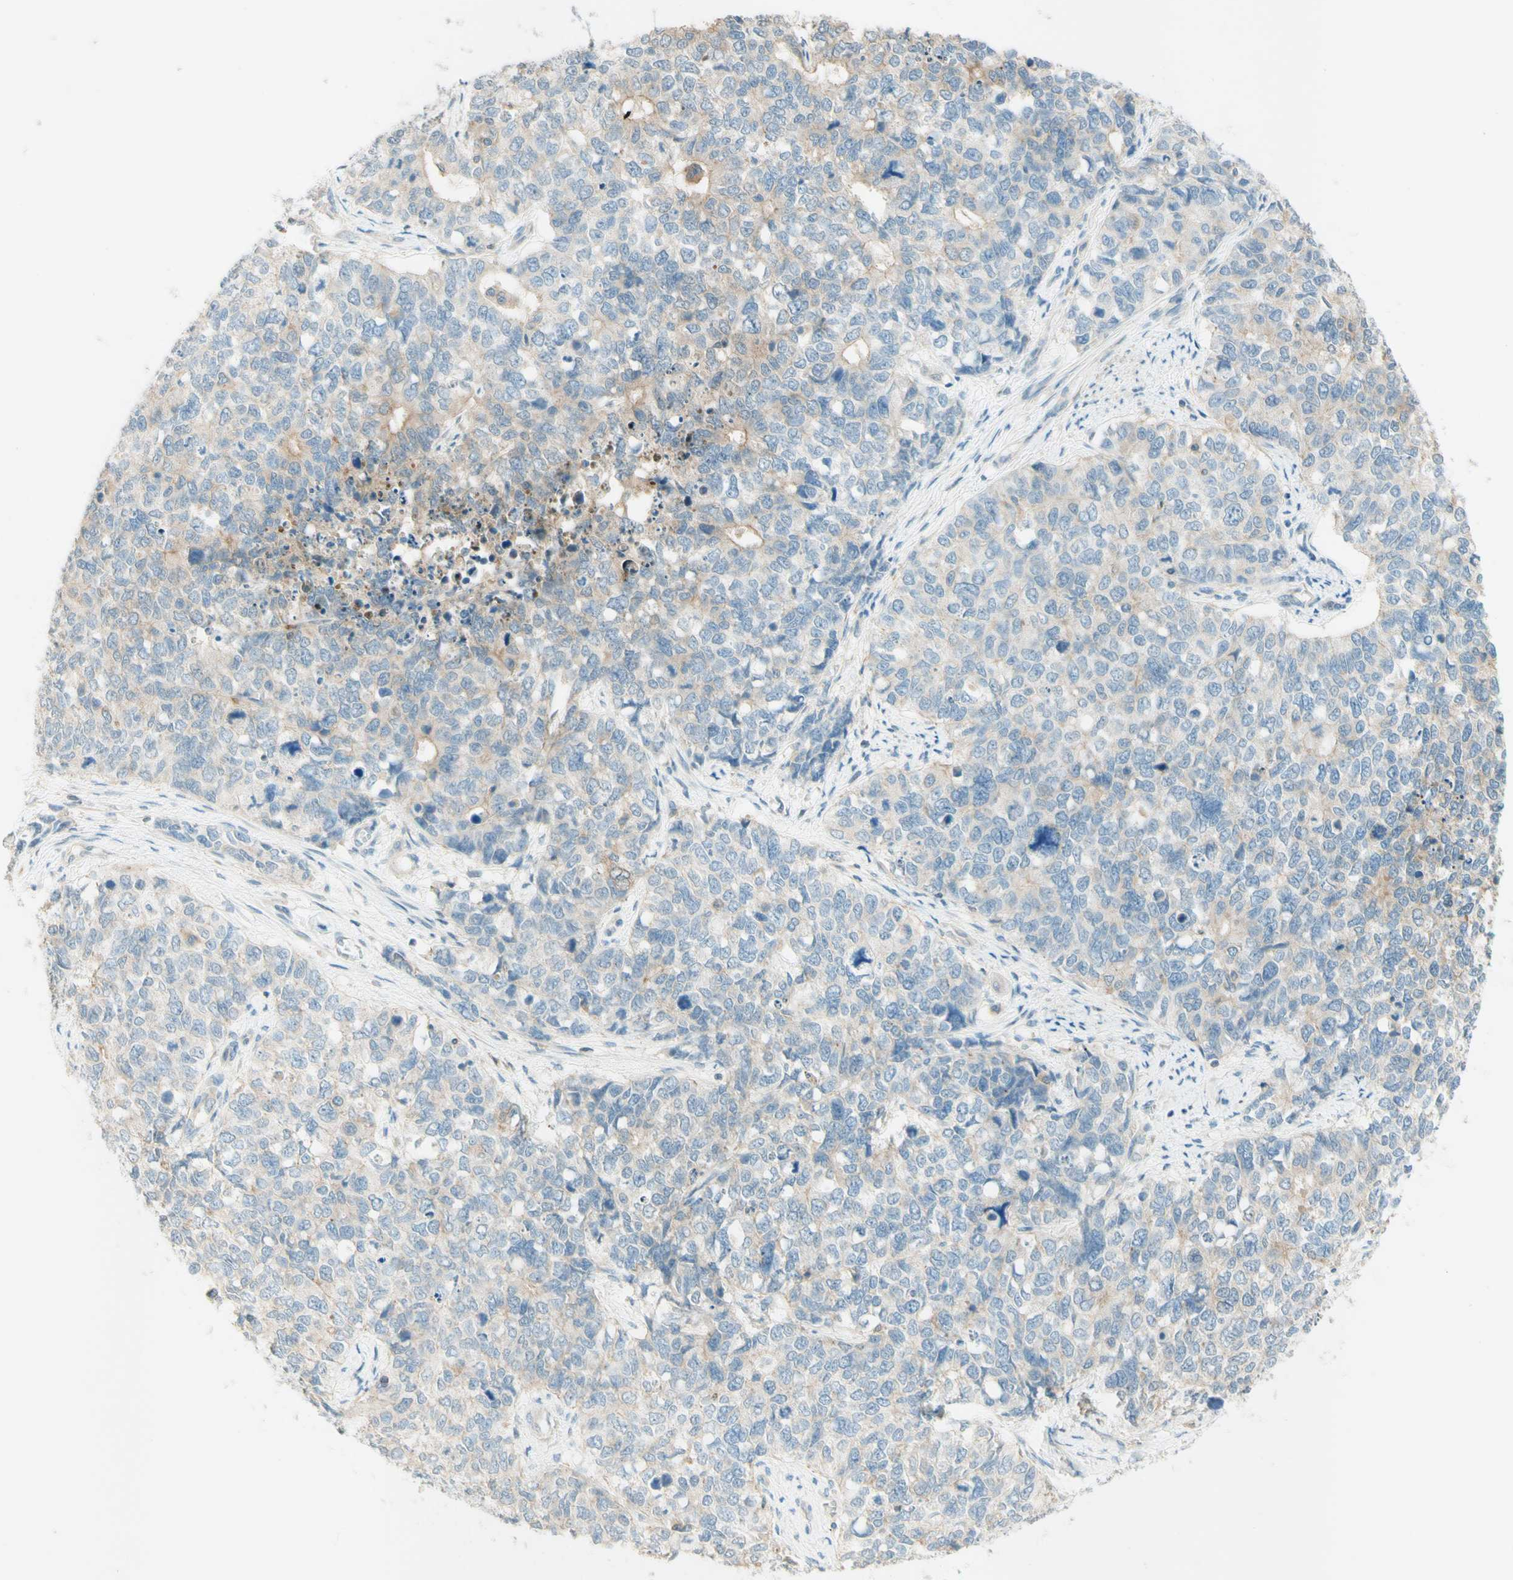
{"staining": {"intensity": "weak", "quantity": "<25%", "location": "cytoplasmic/membranous"}, "tissue": "cervical cancer", "cell_type": "Tumor cells", "image_type": "cancer", "snomed": [{"axis": "morphology", "description": "Squamous cell carcinoma, NOS"}, {"axis": "topography", "description": "Cervix"}], "caption": "An immunohistochemistry histopathology image of cervical cancer is shown. There is no staining in tumor cells of cervical cancer.", "gene": "PROM1", "patient": {"sex": "female", "age": 63}}